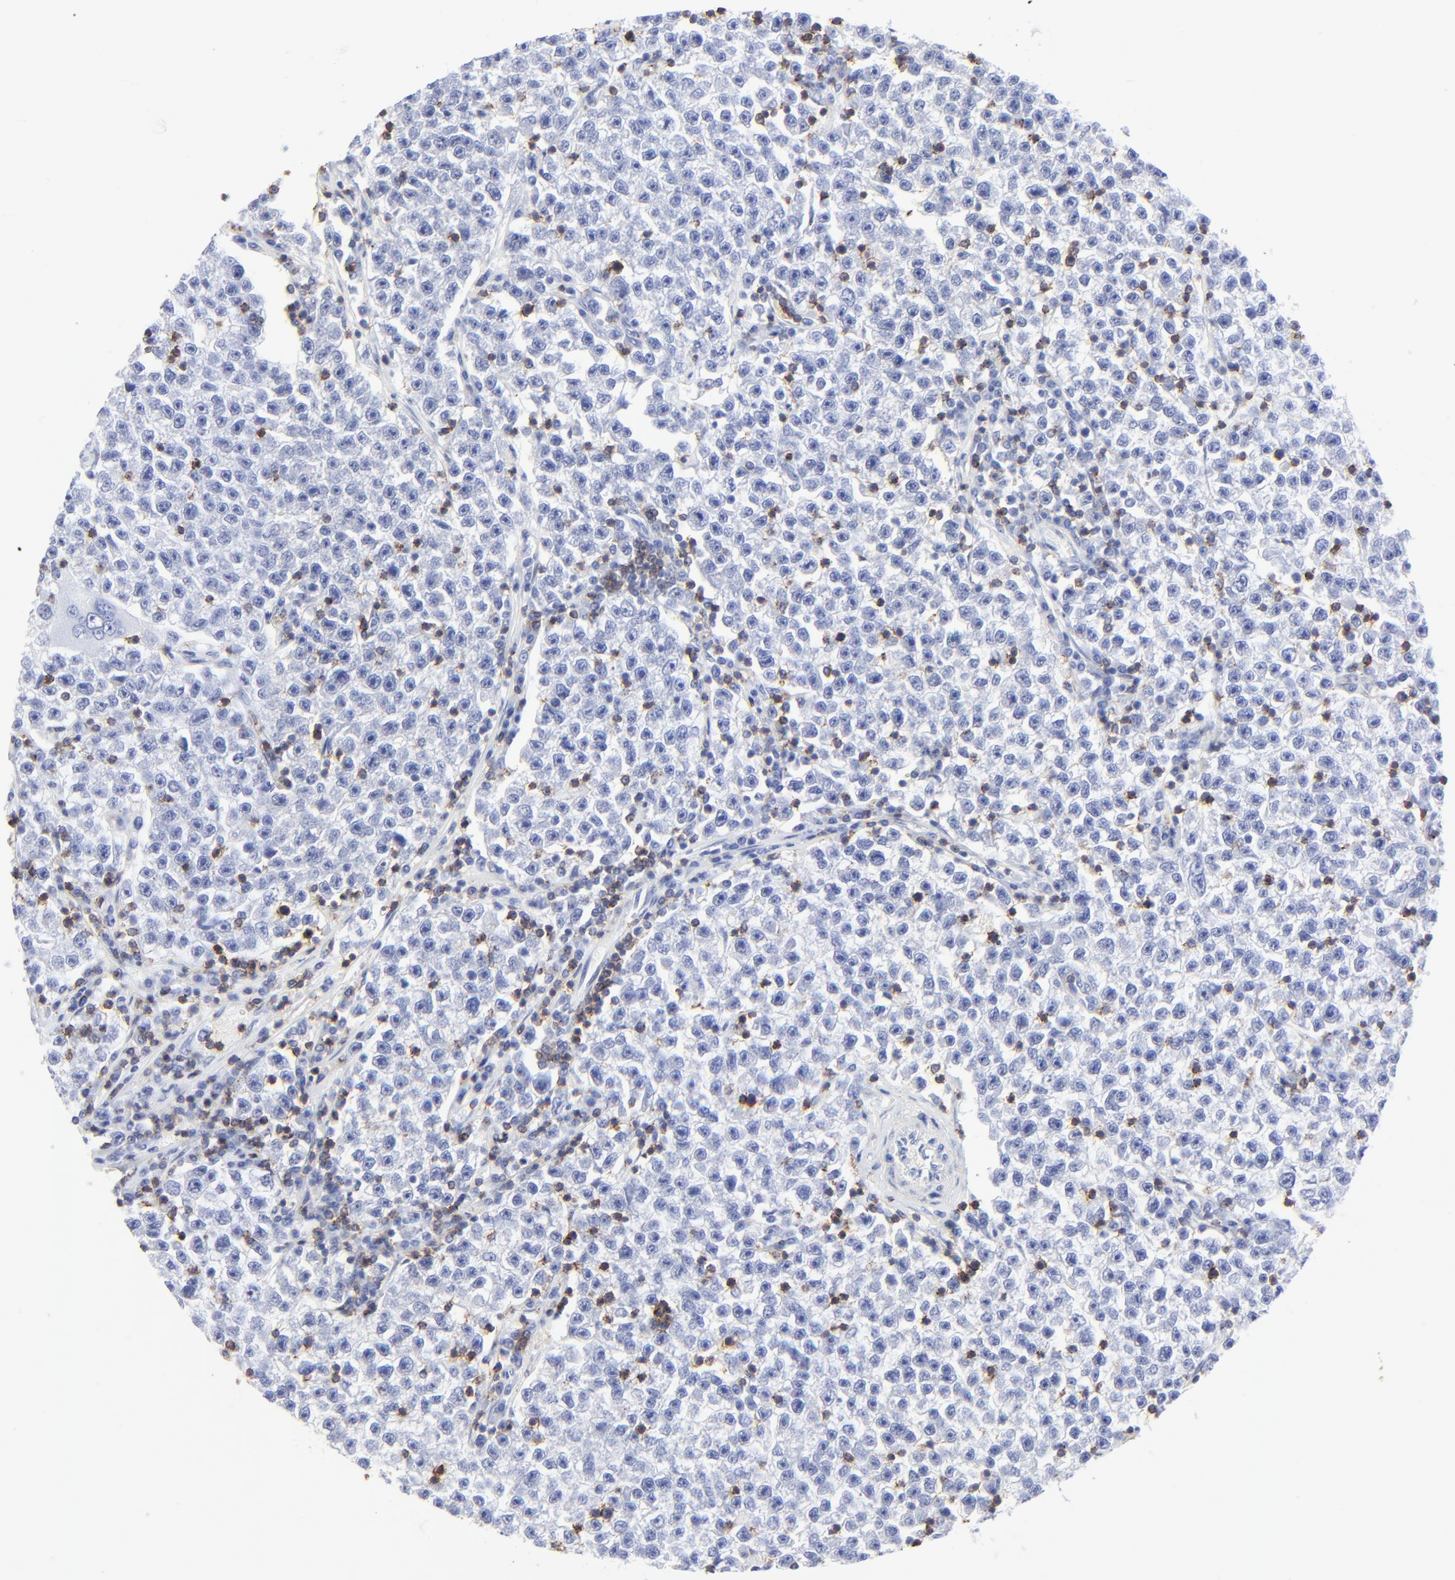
{"staining": {"intensity": "negative", "quantity": "none", "location": "none"}, "tissue": "testis cancer", "cell_type": "Tumor cells", "image_type": "cancer", "snomed": [{"axis": "morphology", "description": "Seminoma, NOS"}, {"axis": "topography", "description": "Testis"}], "caption": "Histopathology image shows no significant protein staining in tumor cells of testis seminoma. (Immunohistochemistry, brightfield microscopy, high magnification).", "gene": "LCK", "patient": {"sex": "male", "age": 22}}